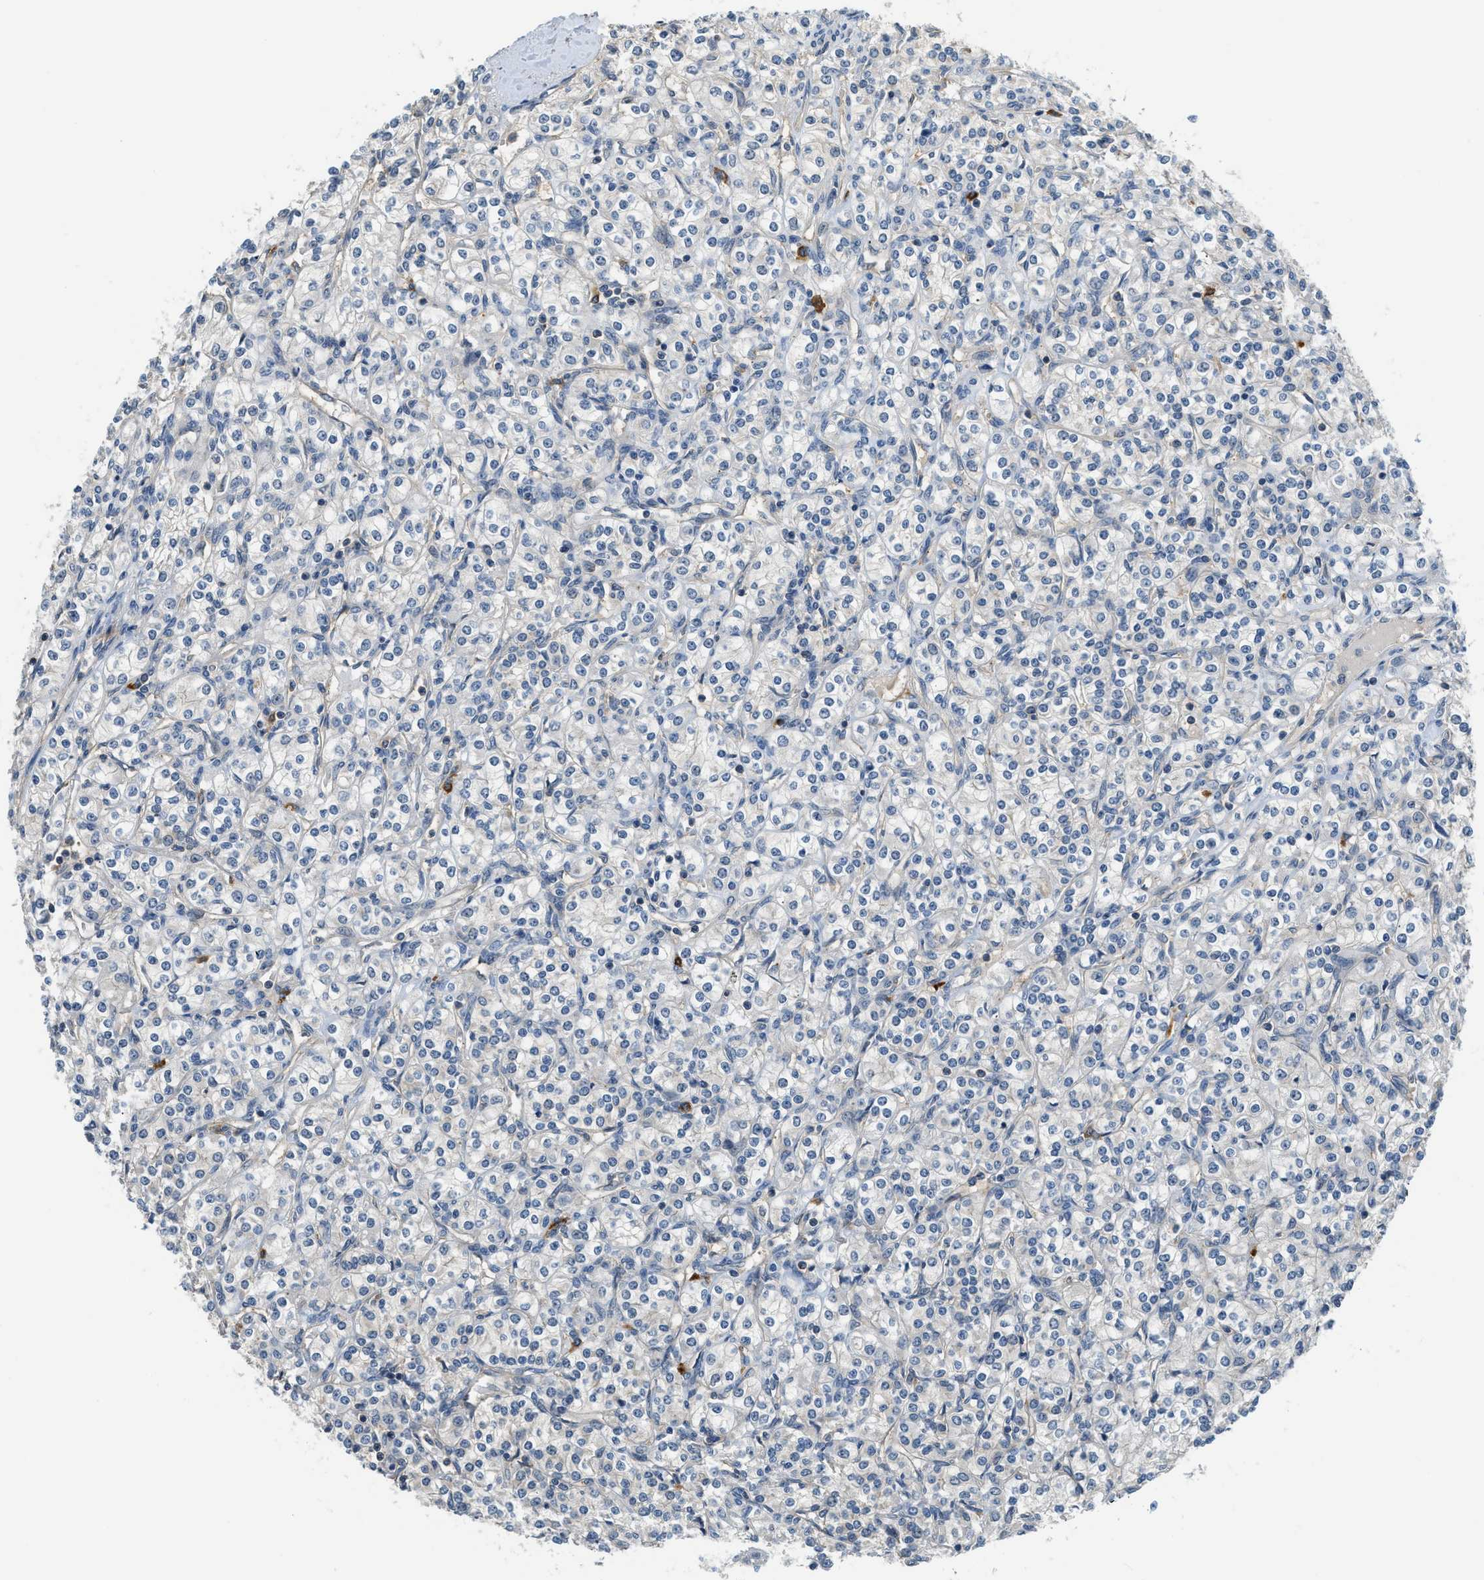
{"staining": {"intensity": "negative", "quantity": "none", "location": "none"}, "tissue": "renal cancer", "cell_type": "Tumor cells", "image_type": "cancer", "snomed": [{"axis": "morphology", "description": "Adenocarcinoma, NOS"}, {"axis": "topography", "description": "Kidney"}], "caption": "Histopathology image shows no significant protein expression in tumor cells of renal cancer (adenocarcinoma).", "gene": "CBLB", "patient": {"sex": "male", "age": 77}}